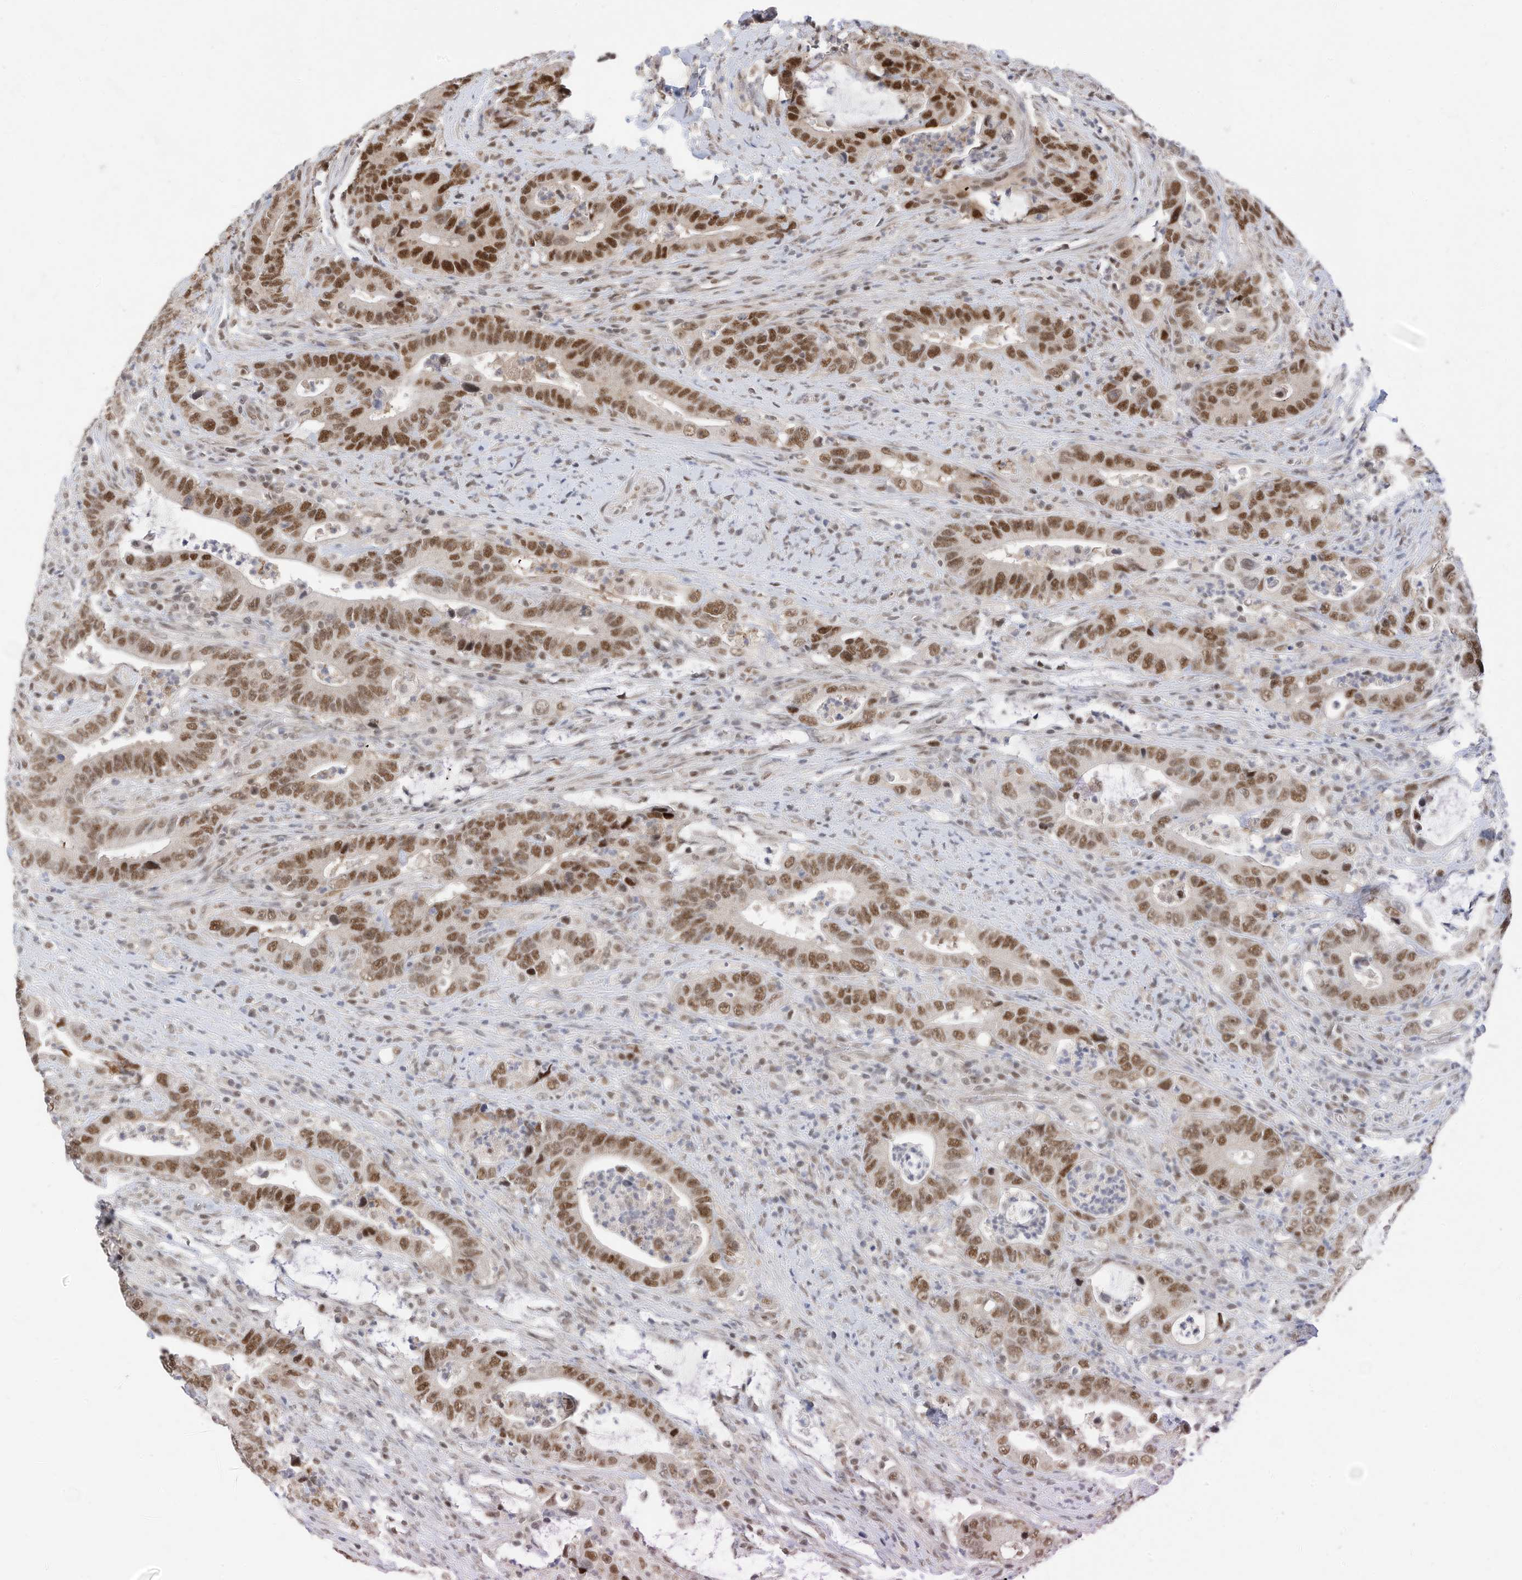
{"staining": {"intensity": "moderate", "quantity": ">75%", "location": "nuclear"}, "tissue": "colorectal cancer", "cell_type": "Tumor cells", "image_type": "cancer", "snomed": [{"axis": "morphology", "description": "Adenocarcinoma, NOS"}, {"axis": "topography", "description": "Colon"}], "caption": "There is medium levels of moderate nuclear expression in tumor cells of colorectal adenocarcinoma, as demonstrated by immunohistochemical staining (brown color).", "gene": "OGT", "patient": {"sex": "female", "age": 75}}